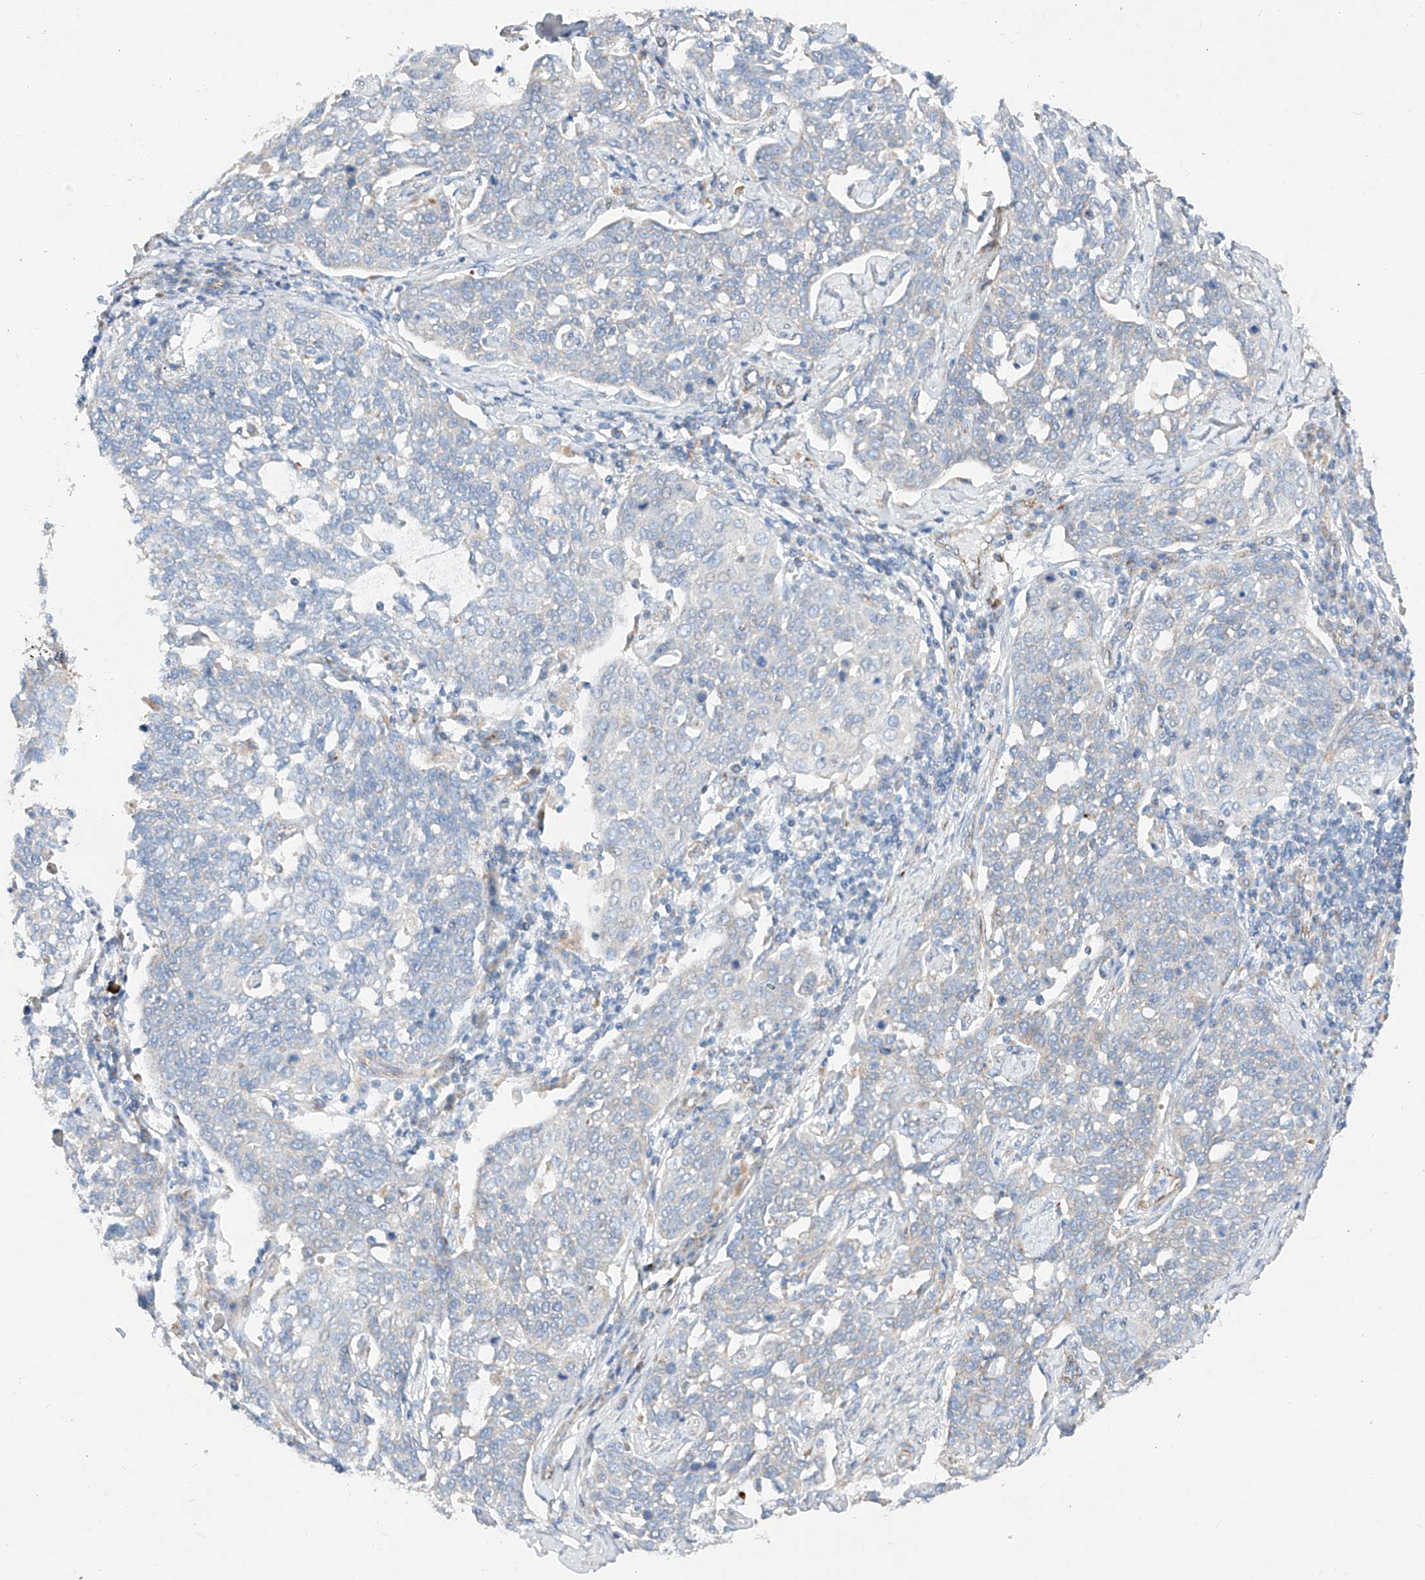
{"staining": {"intensity": "negative", "quantity": "none", "location": "none"}, "tissue": "cervical cancer", "cell_type": "Tumor cells", "image_type": "cancer", "snomed": [{"axis": "morphology", "description": "Squamous cell carcinoma, NOS"}, {"axis": "topography", "description": "Cervix"}], "caption": "Protein analysis of cervical squamous cell carcinoma demonstrates no significant expression in tumor cells.", "gene": "CST9", "patient": {"sex": "female", "age": 34}}